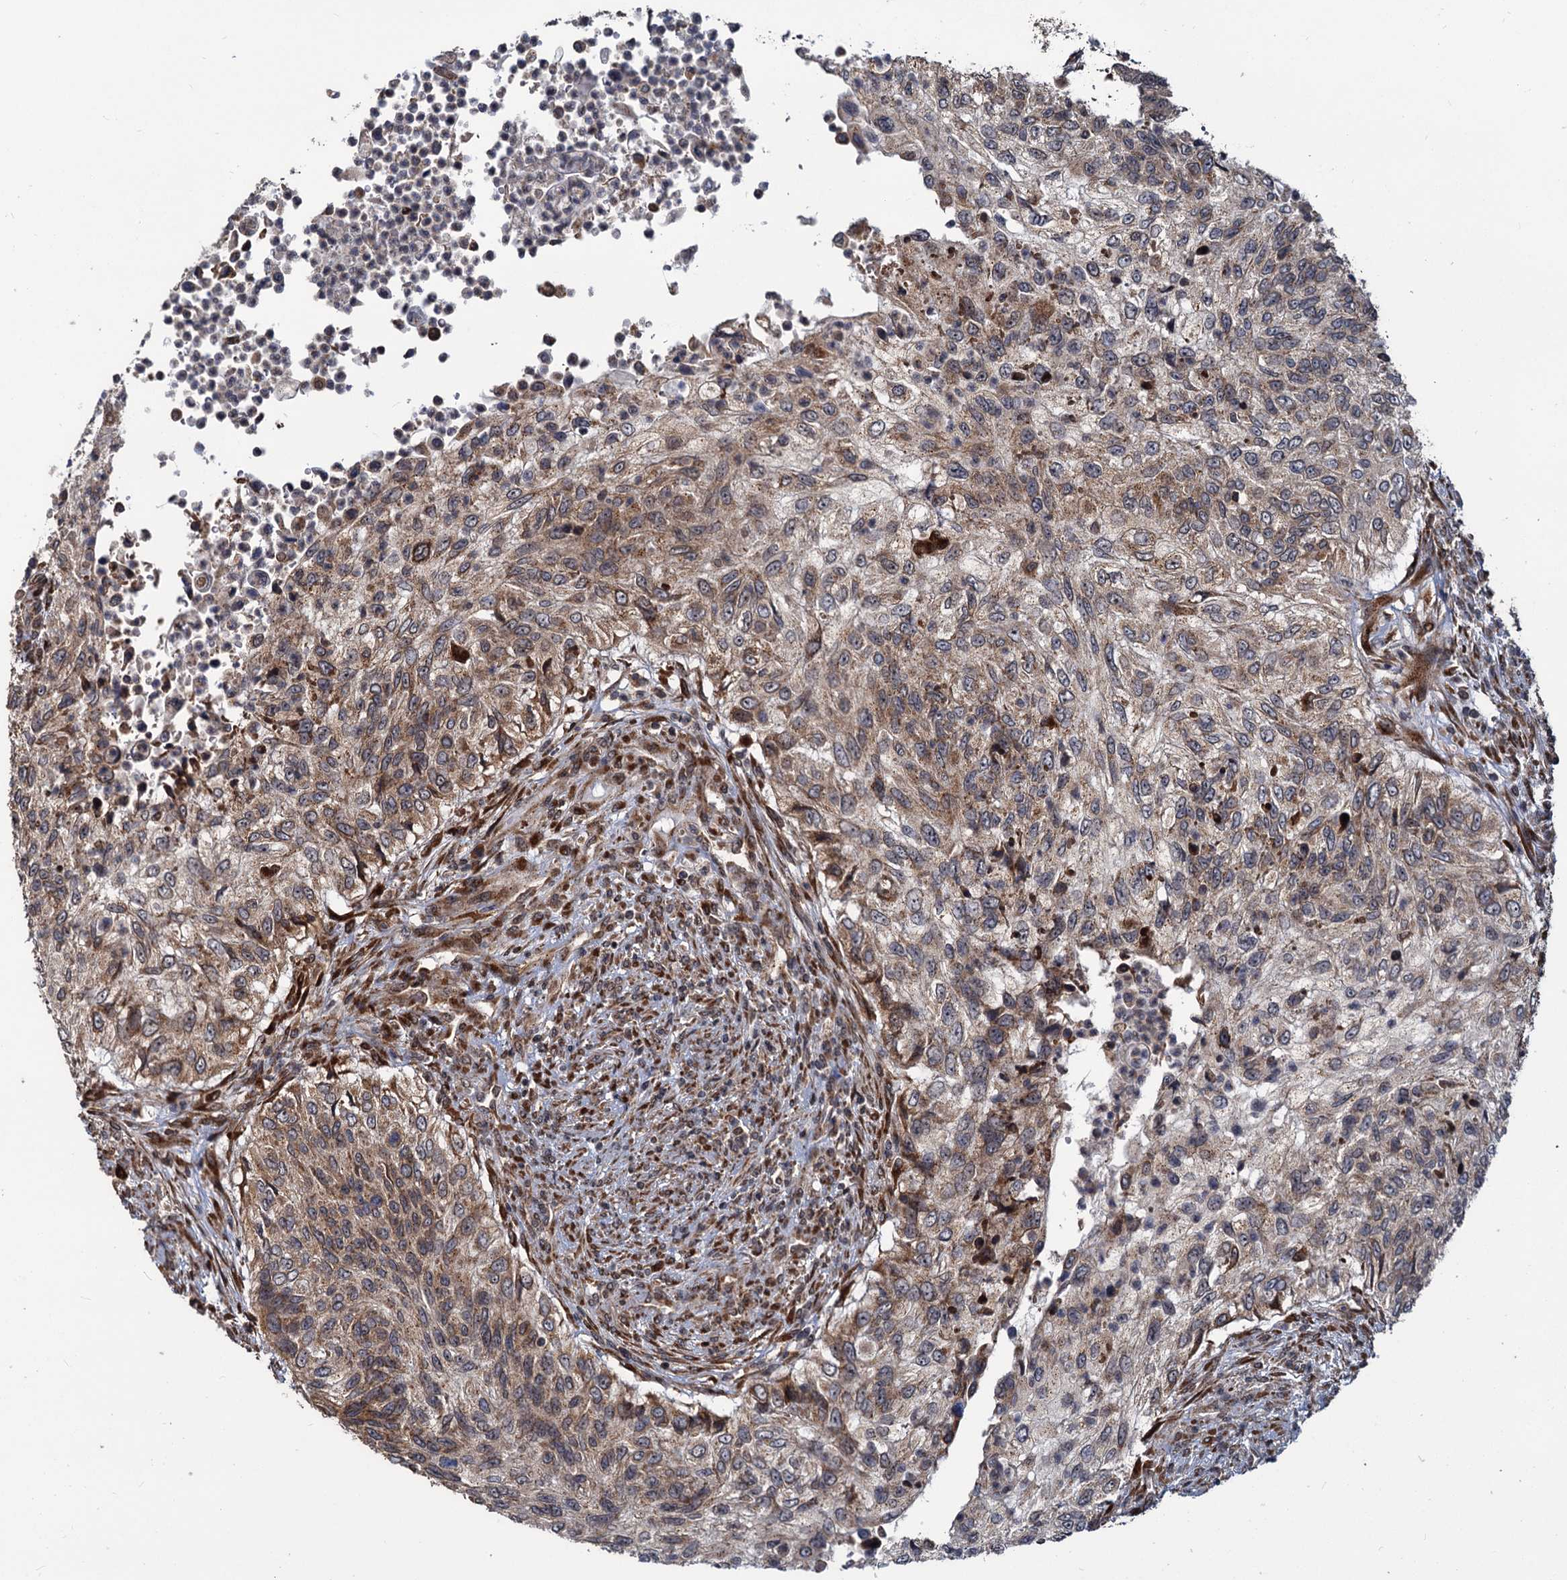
{"staining": {"intensity": "moderate", "quantity": ">75%", "location": "cytoplasmic/membranous"}, "tissue": "urothelial cancer", "cell_type": "Tumor cells", "image_type": "cancer", "snomed": [{"axis": "morphology", "description": "Urothelial carcinoma, High grade"}, {"axis": "topography", "description": "Urinary bladder"}], "caption": "Human urothelial cancer stained for a protein (brown) reveals moderate cytoplasmic/membranous positive expression in approximately >75% of tumor cells.", "gene": "SAAL1", "patient": {"sex": "female", "age": 60}}